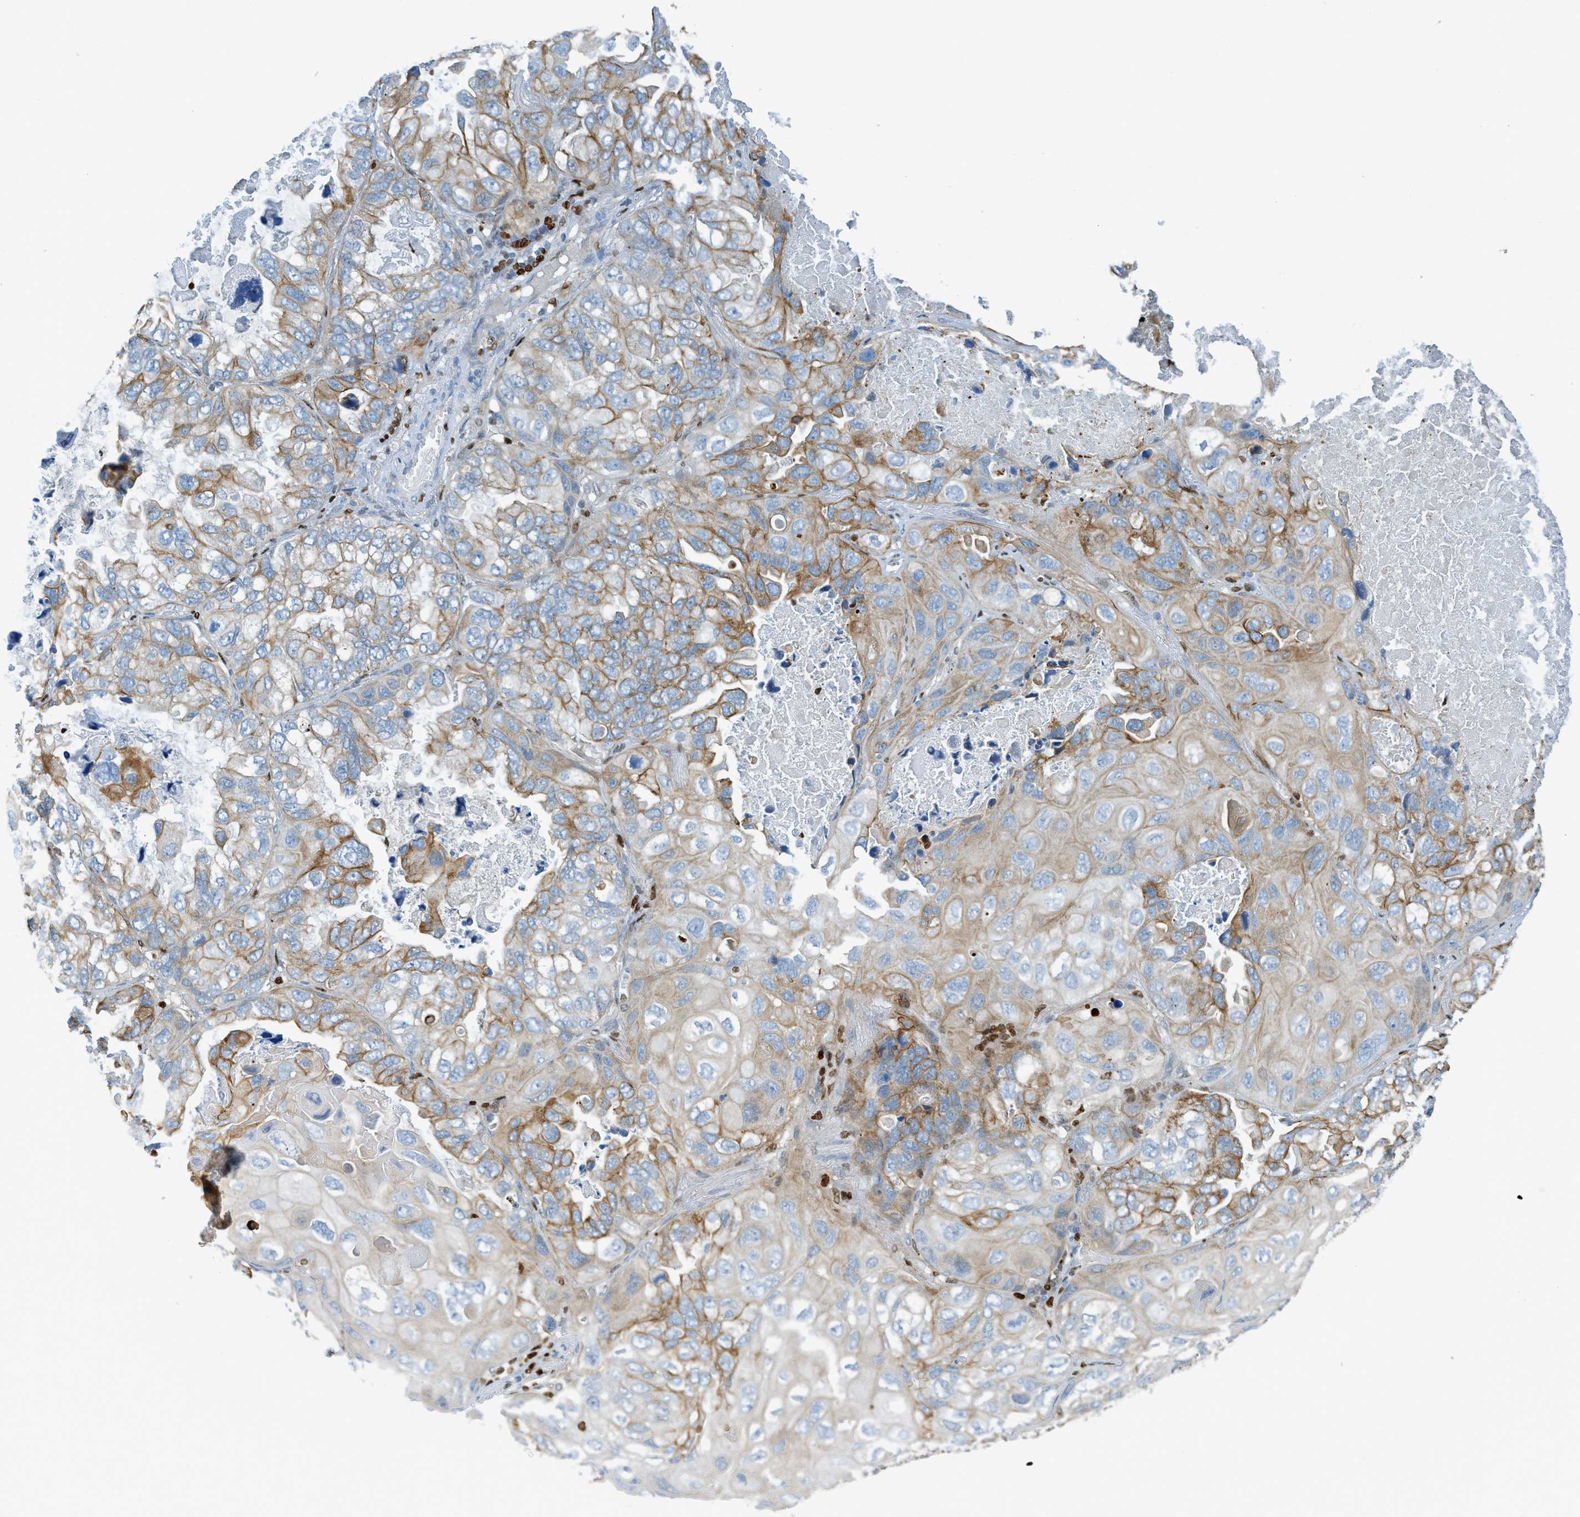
{"staining": {"intensity": "moderate", "quantity": "25%-75%", "location": "cytoplasmic/membranous"}, "tissue": "lung cancer", "cell_type": "Tumor cells", "image_type": "cancer", "snomed": [{"axis": "morphology", "description": "Squamous cell carcinoma, NOS"}, {"axis": "topography", "description": "Lung"}], "caption": "Immunohistochemistry staining of lung cancer, which displays medium levels of moderate cytoplasmic/membranous staining in approximately 25%-75% of tumor cells indicating moderate cytoplasmic/membranous protein expression. The staining was performed using DAB (3,3'-diaminobenzidine) (brown) for protein detection and nuclei were counterstained in hematoxylin (blue).", "gene": "SH3D19", "patient": {"sex": "female", "age": 73}}